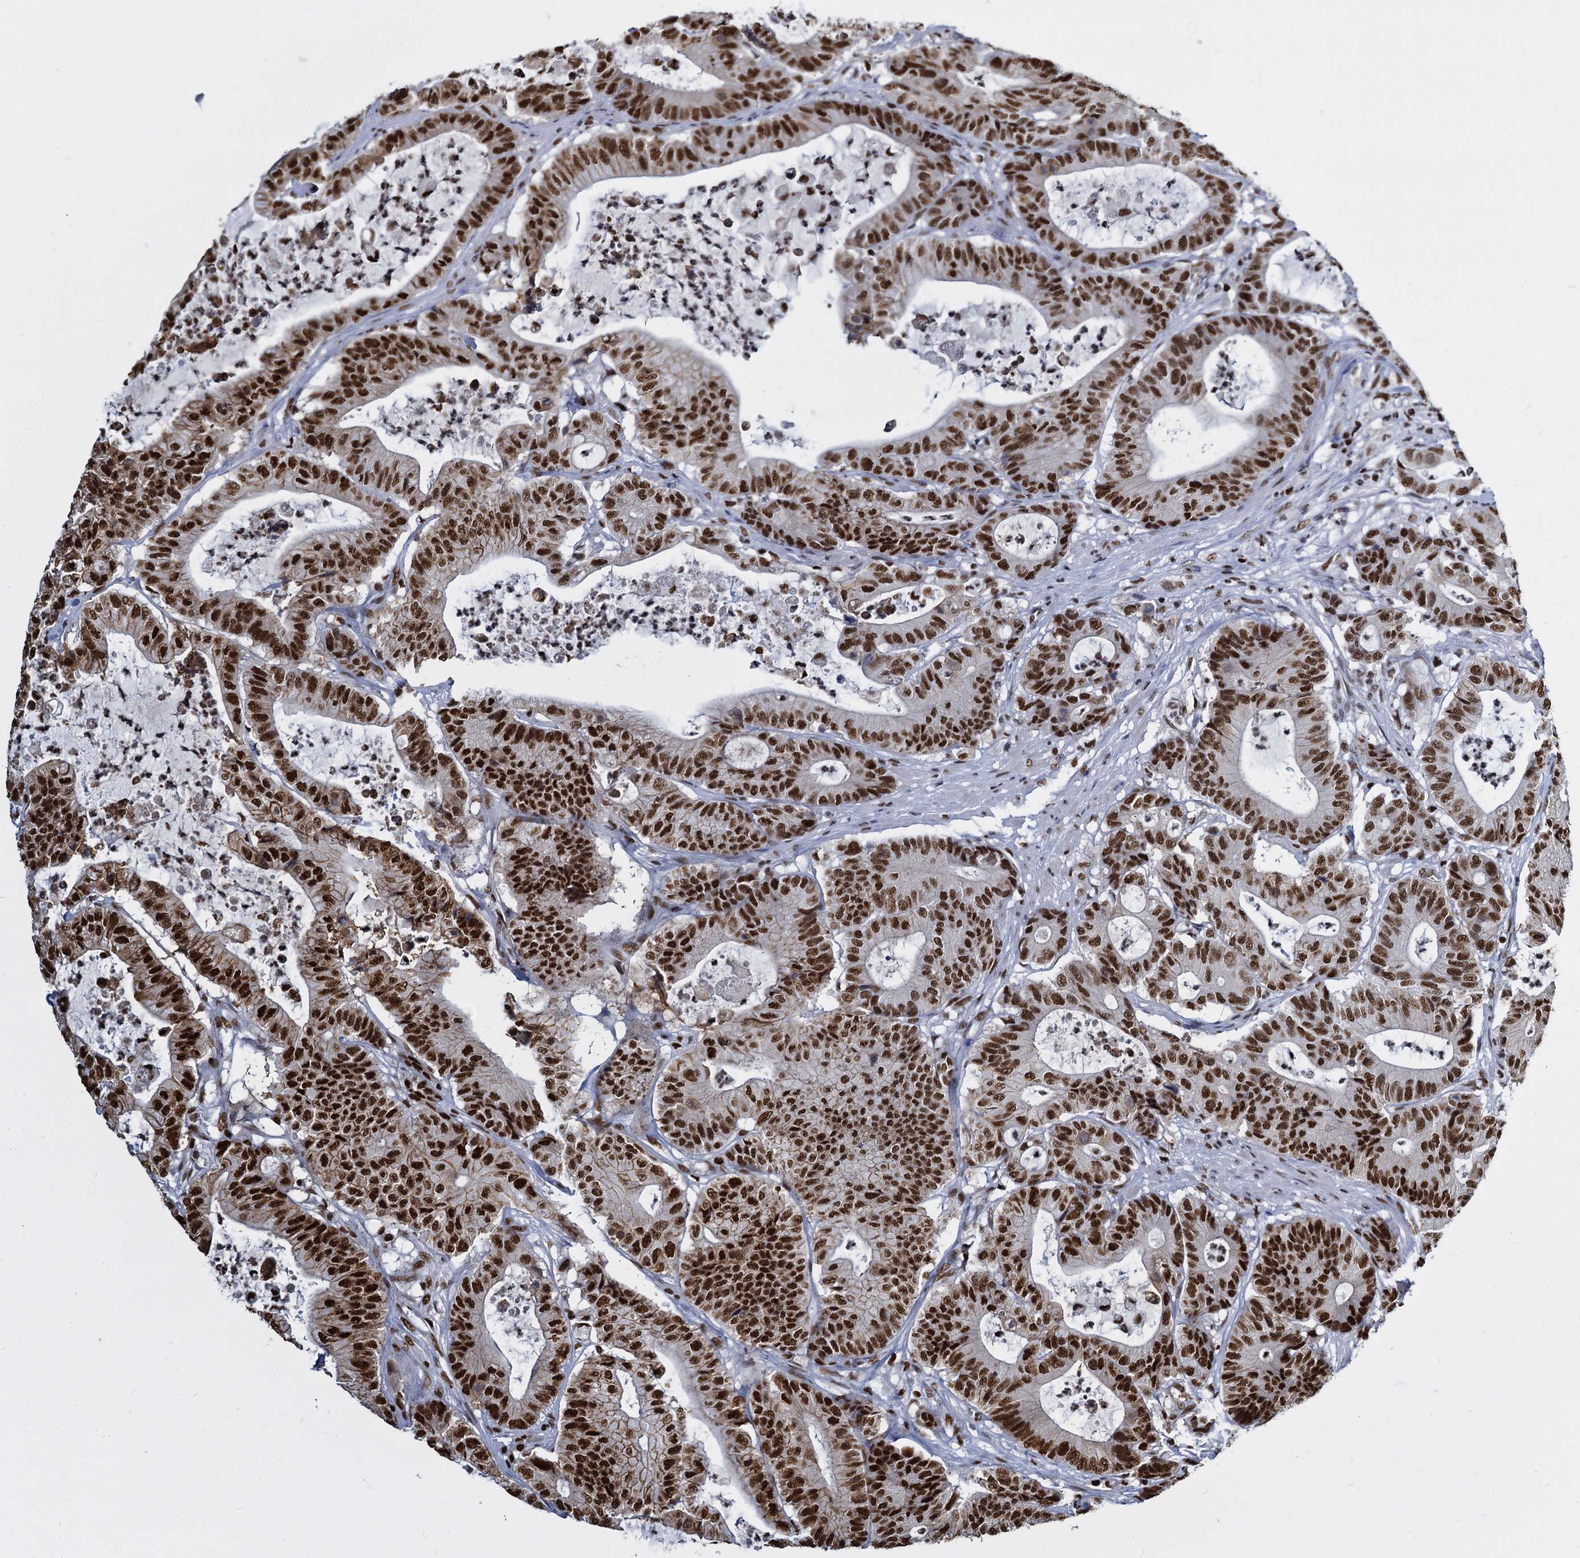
{"staining": {"intensity": "strong", "quantity": ">75%", "location": "nuclear"}, "tissue": "colorectal cancer", "cell_type": "Tumor cells", "image_type": "cancer", "snomed": [{"axis": "morphology", "description": "Adenocarcinoma, NOS"}, {"axis": "topography", "description": "Colon"}], "caption": "Colorectal adenocarcinoma tissue shows strong nuclear expression in approximately >75% of tumor cells, visualized by immunohistochemistry.", "gene": "DCPS", "patient": {"sex": "female", "age": 84}}